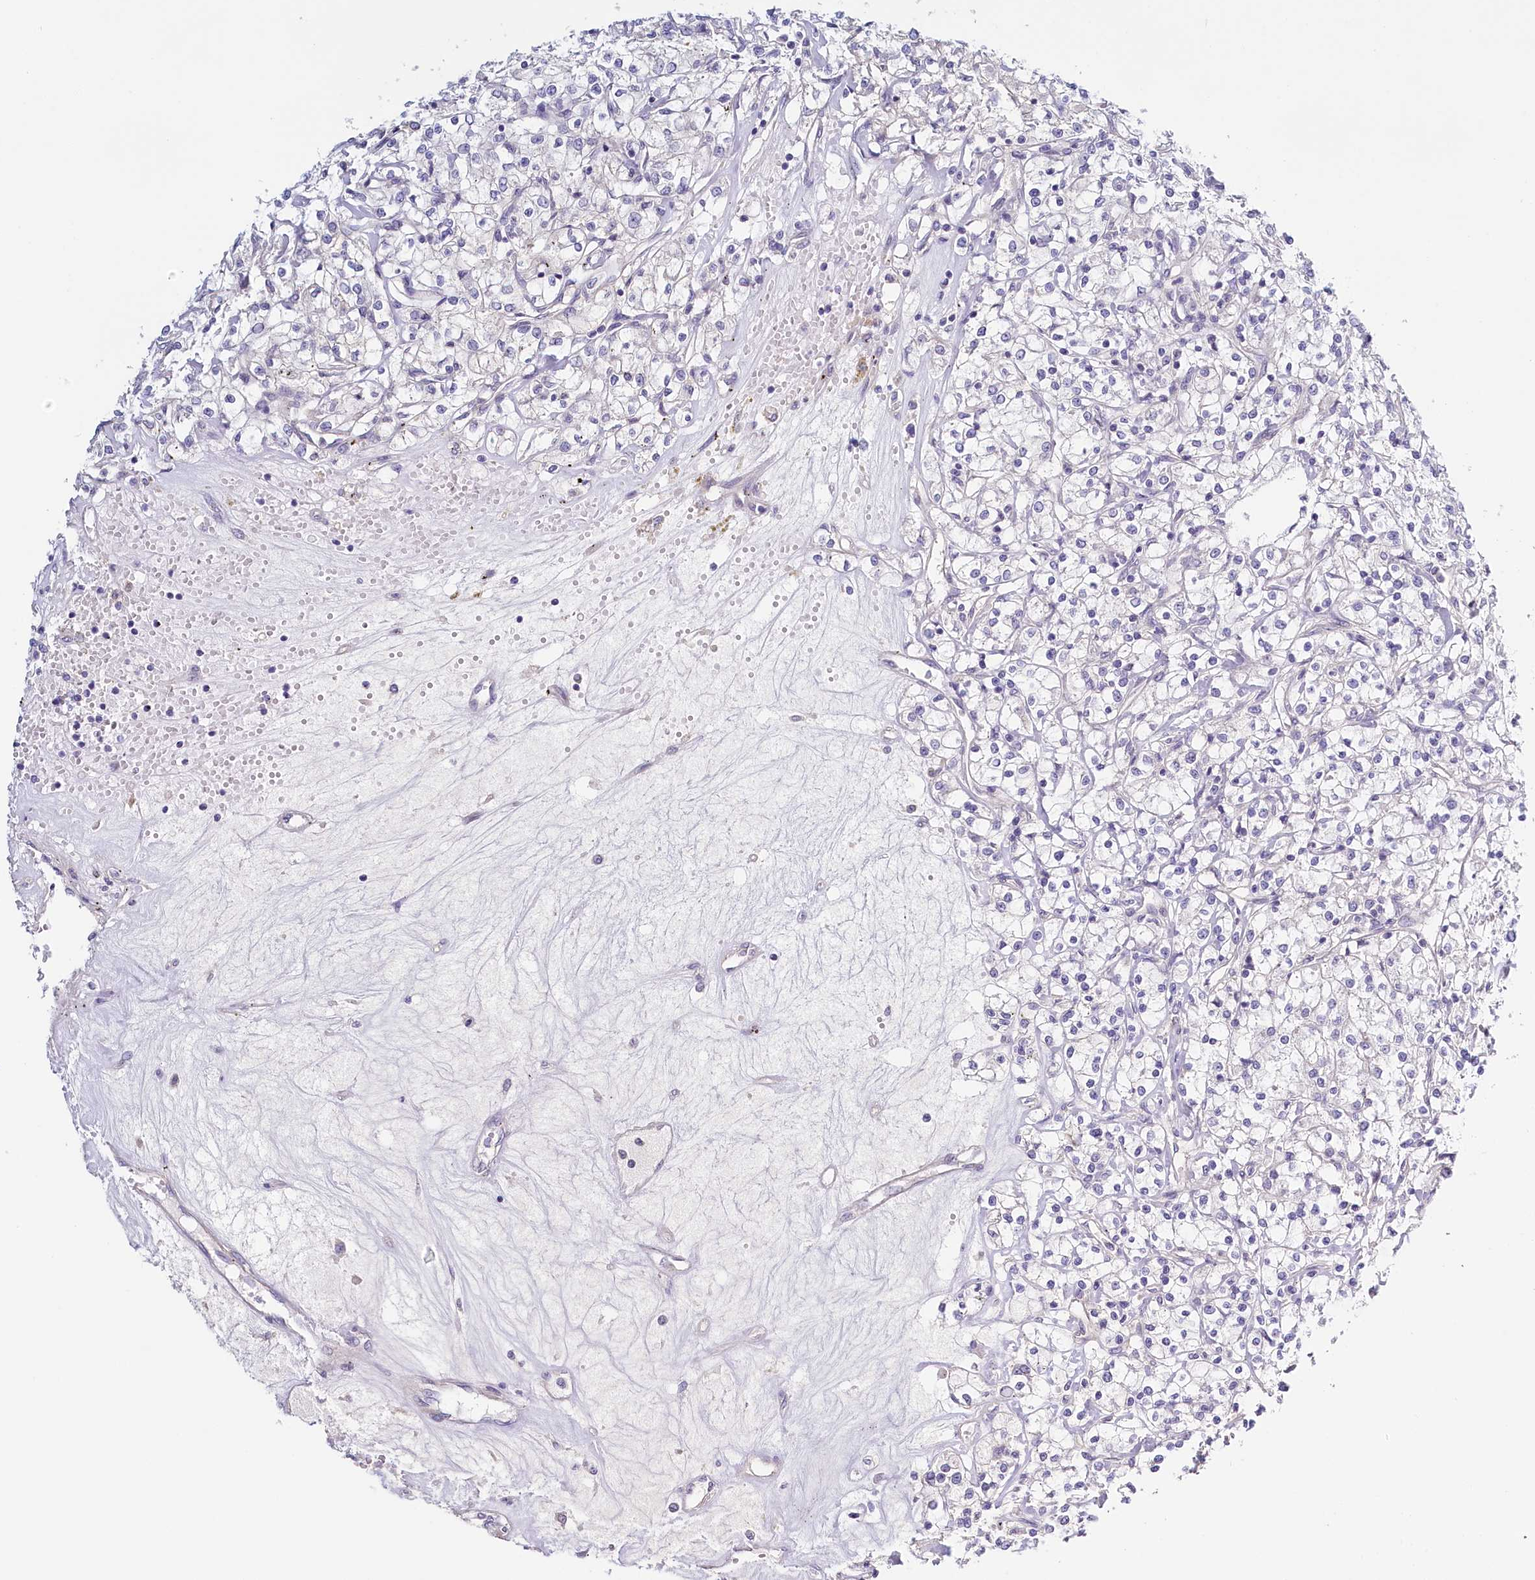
{"staining": {"intensity": "negative", "quantity": "none", "location": "none"}, "tissue": "renal cancer", "cell_type": "Tumor cells", "image_type": "cancer", "snomed": [{"axis": "morphology", "description": "Adenocarcinoma, NOS"}, {"axis": "topography", "description": "Kidney"}], "caption": "IHC image of neoplastic tissue: human renal cancer stained with DAB (3,3'-diaminobenzidine) demonstrates no significant protein positivity in tumor cells.", "gene": "PDE6D", "patient": {"sex": "female", "age": 59}}